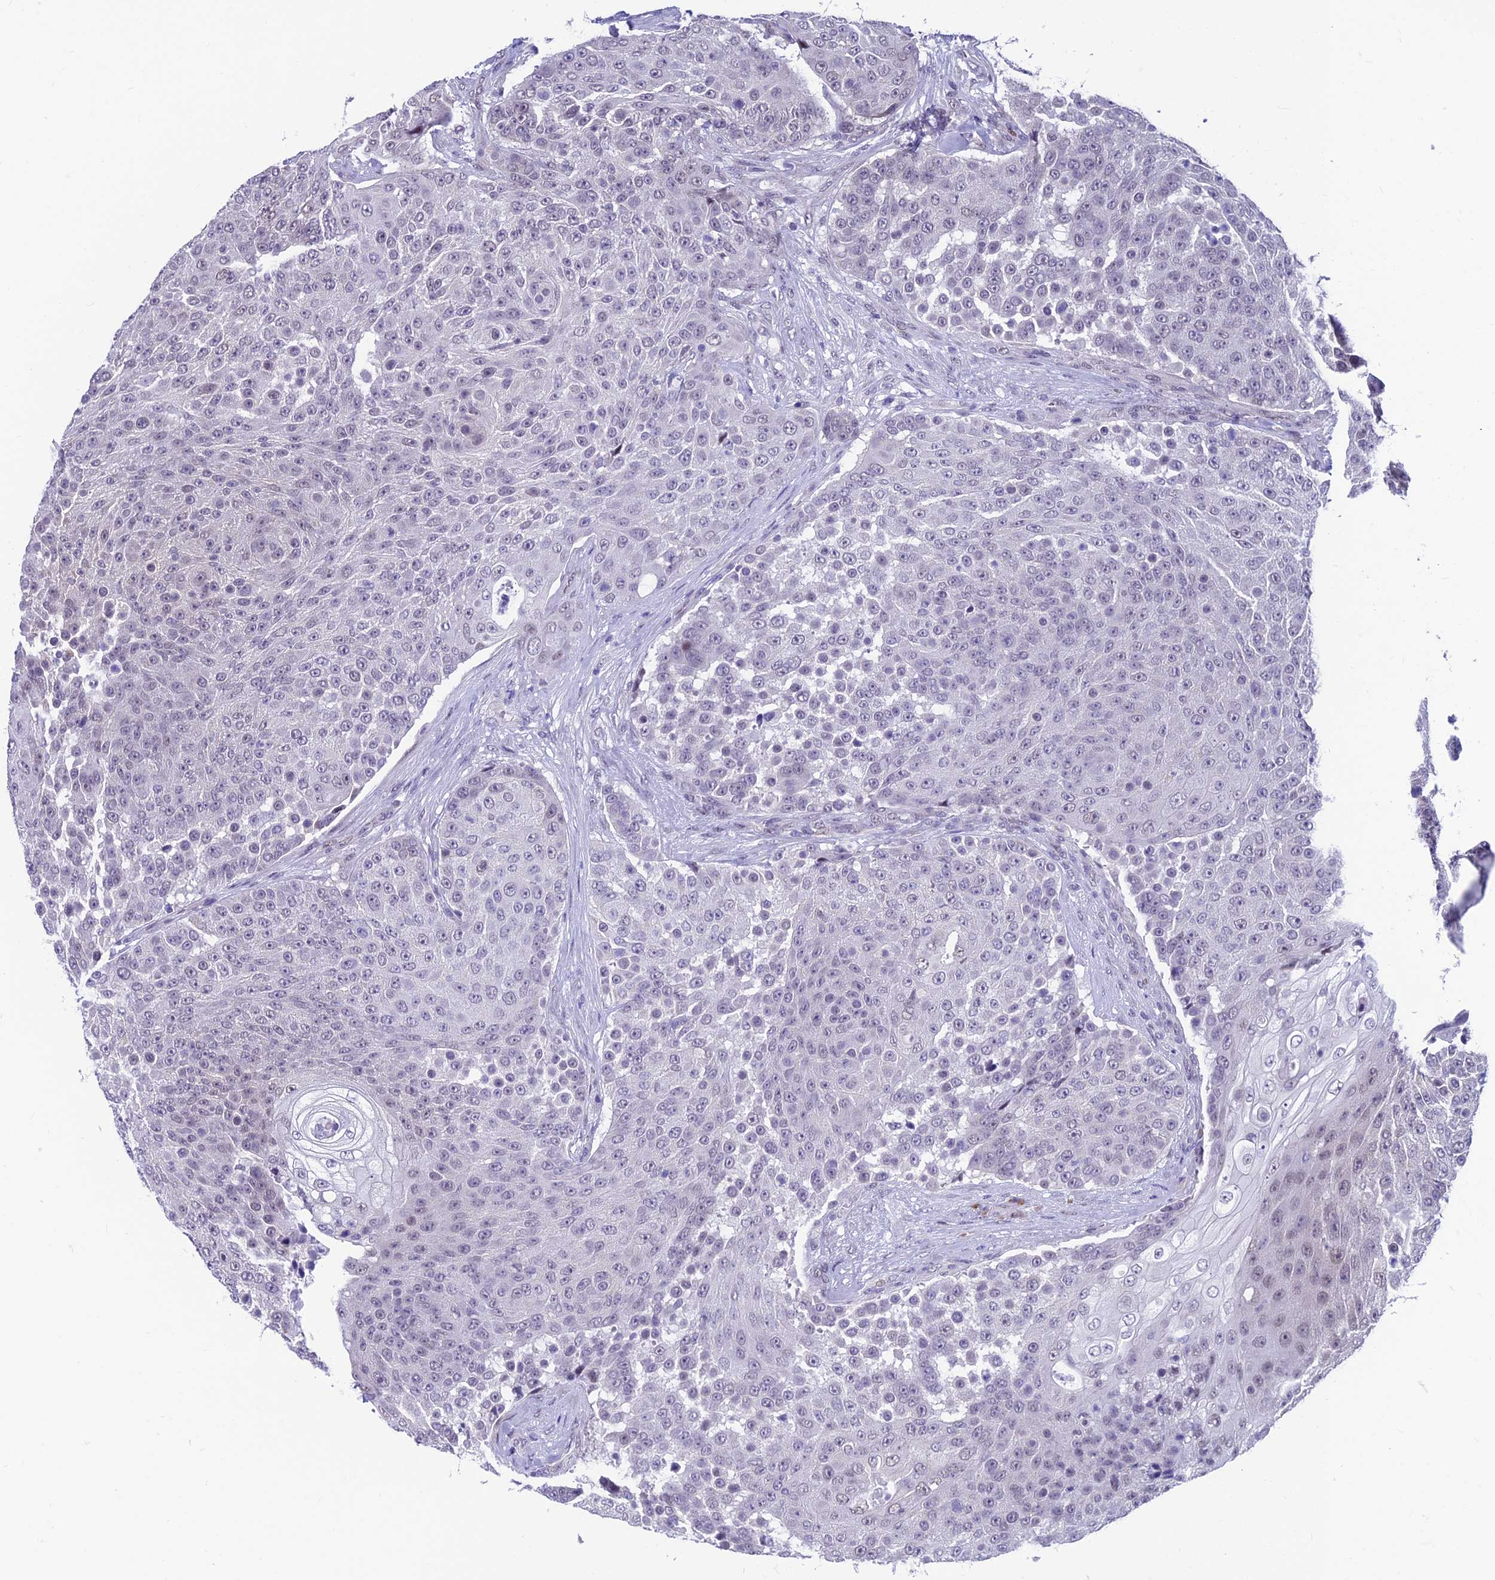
{"staining": {"intensity": "weak", "quantity": "<25%", "location": "nuclear"}, "tissue": "urothelial cancer", "cell_type": "Tumor cells", "image_type": "cancer", "snomed": [{"axis": "morphology", "description": "Urothelial carcinoma, High grade"}, {"axis": "topography", "description": "Urinary bladder"}], "caption": "Image shows no significant protein expression in tumor cells of urothelial cancer.", "gene": "KIAA1191", "patient": {"sex": "female", "age": 63}}